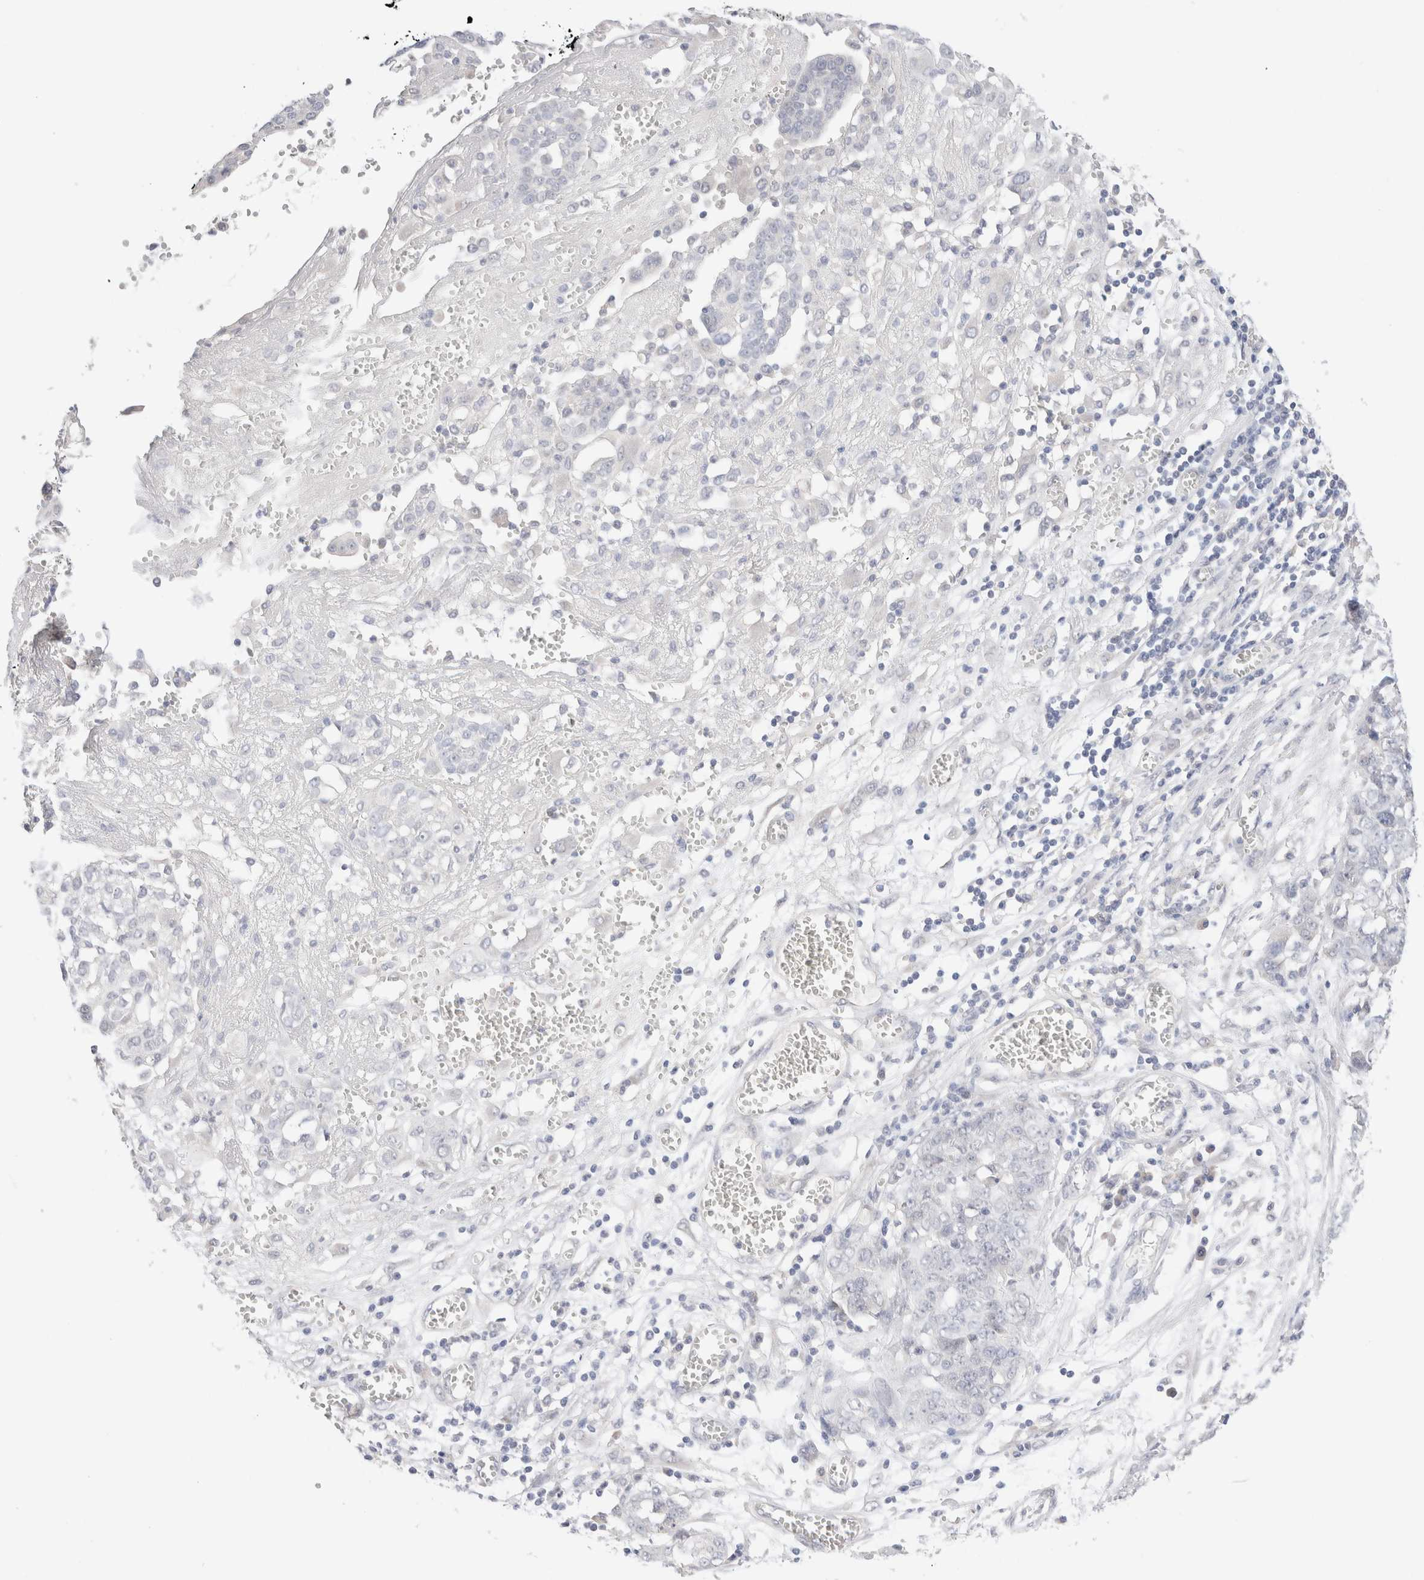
{"staining": {"intensity": "negative", "quantity": "none", "location": "none"}, "tissue": "ovarian cancer", "cell_type": "Tumor cells", "image_type": "cancer", "snomed": [{"axis": "morphology", "description": "Cystadenocarcinoma, serous, NOS"}, {"axis": "topography", "description": "Soft tissue"}, {"axis": "topography", "description": "Ovary"}], "caption": "IHC image of neoplastic tissue: human ovarian serous cystadenocarcinoma stained with DAB (3,3'-diaminobenzidine) exhibits no significant protein expression in tumor cells.", "gene": "SPATA20", "patient": {"sex": "female", "age": 57}}